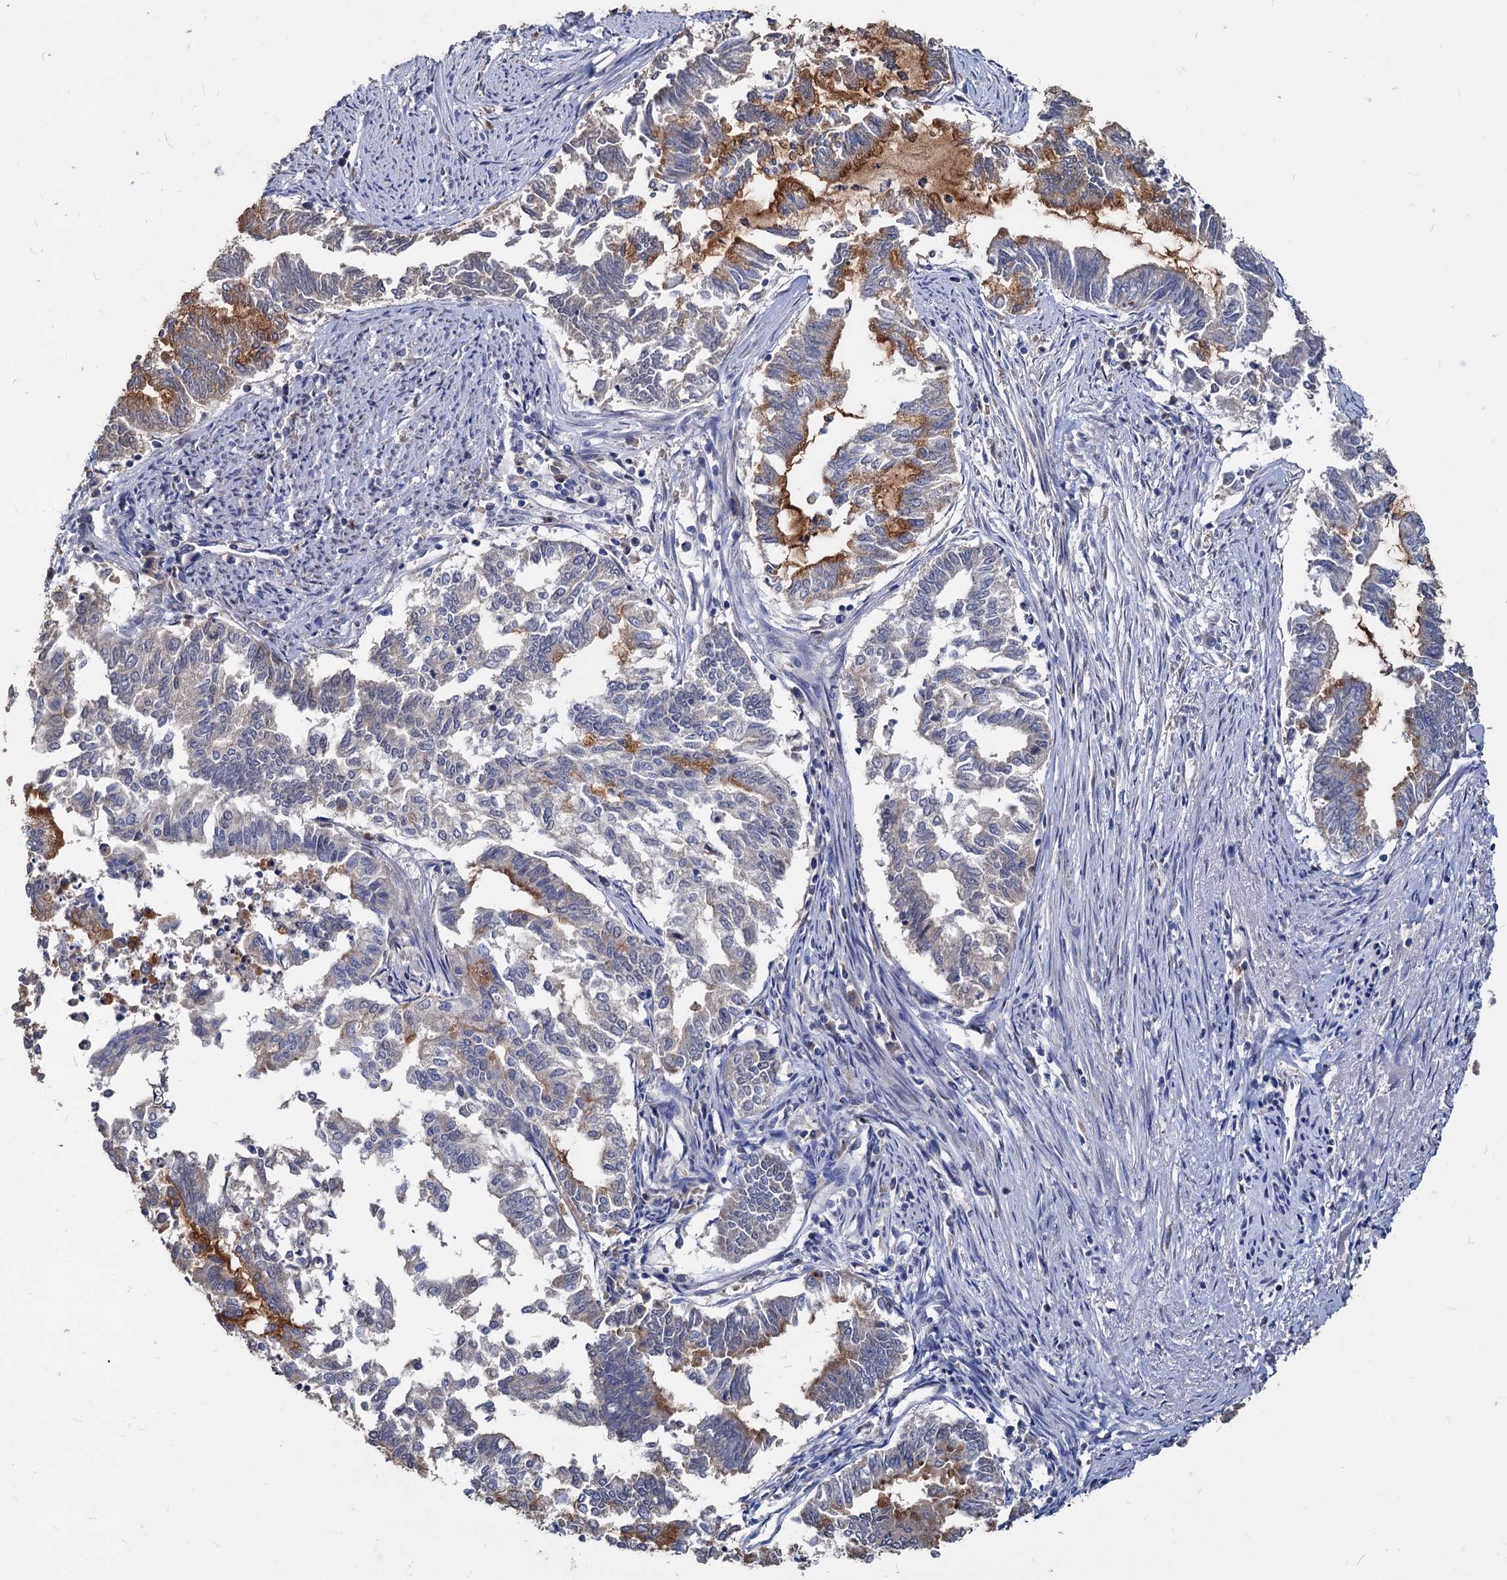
{"staining": {"intensity": "moderate", "quantity": "<25%", "location": "cytoplasmic/membranous"}, "tissue": "endometrial cancer", "cell_type": "Tumor cells", "image_type": "cancer", "snomed": [{"axis": "morphology", "description": "Adenocarcinoma, NOS"}, {"axis": "topography", "description": "Endometrium"}], "caption": "Protein expression analysis of endometrial cancer (adenocarcinoma) shows moderate cytoplasmic/membranous staining in approximately <25% of tumor cells. (DAB (3,3'-diaminobenzidine) IHC with brightfield microscopy, high magnification).", "gene": "DEPDC4", "patient": {"sex": "female", "age": 79}}